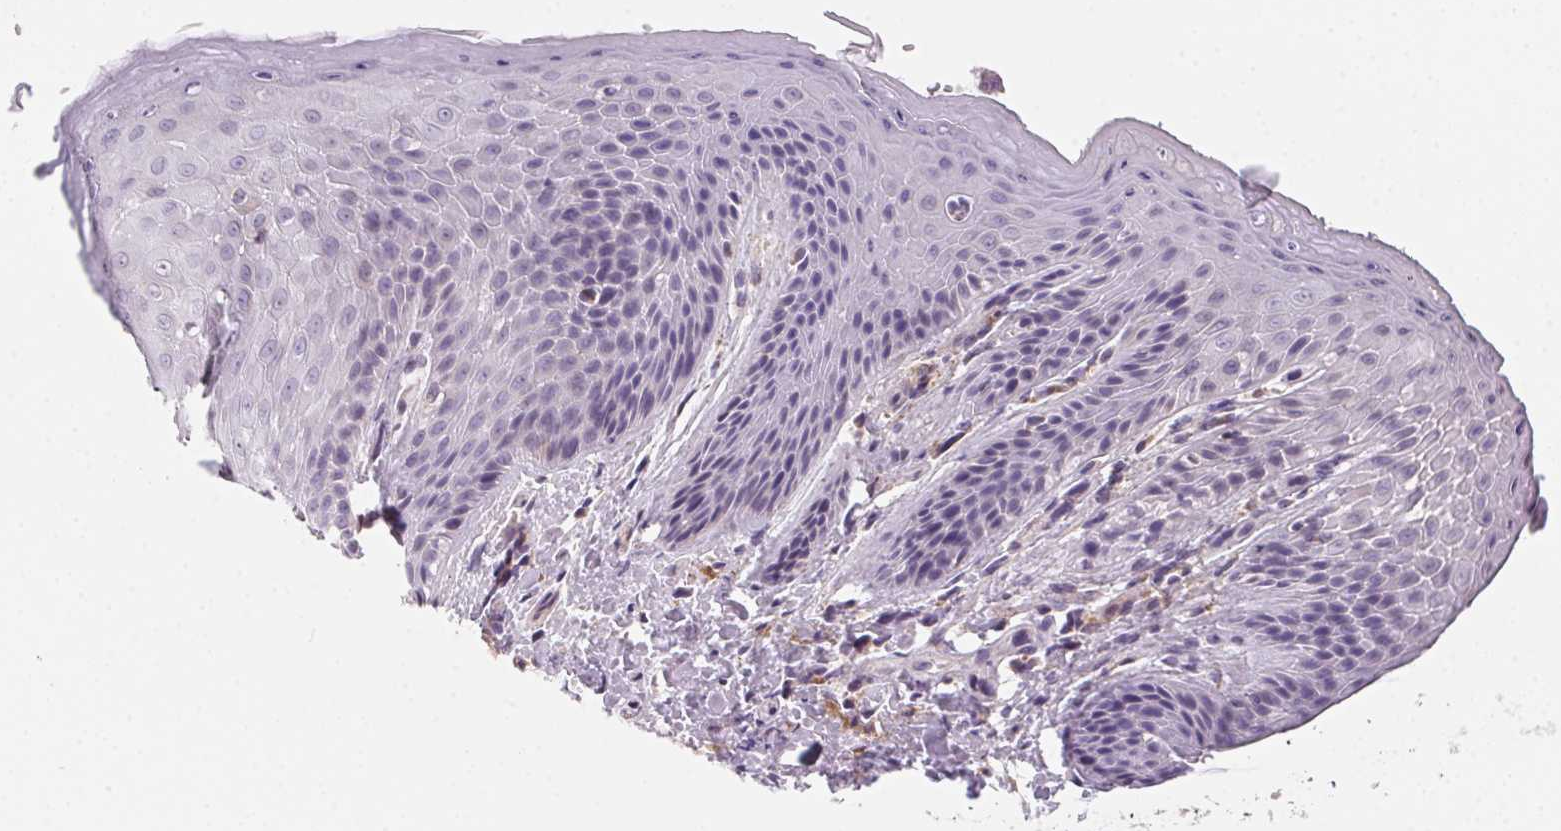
{"staining": {"intensity": "negative", "quantity": "none", "location": "none"}, "tissue": "skin", "cell_type": "Epidermal cells", "image_type": "normal", "snomed": [{"axis": "morphology", "description": "Normal tissue, NOS"}, {"axis": "topography", "description": "Anal"}, {"axis": "topography", "description": "Peripheral nerve tissue"}], "caption": "DAB (3,3'-diaminobenzidine) immunohistochemical staining of unremarkable human skin demonstrates no significant positivity in epidermal cells. Nuclei are stained in blue.", "gene": "PRPH", "patient": {"sex": "male", "age": 51}}